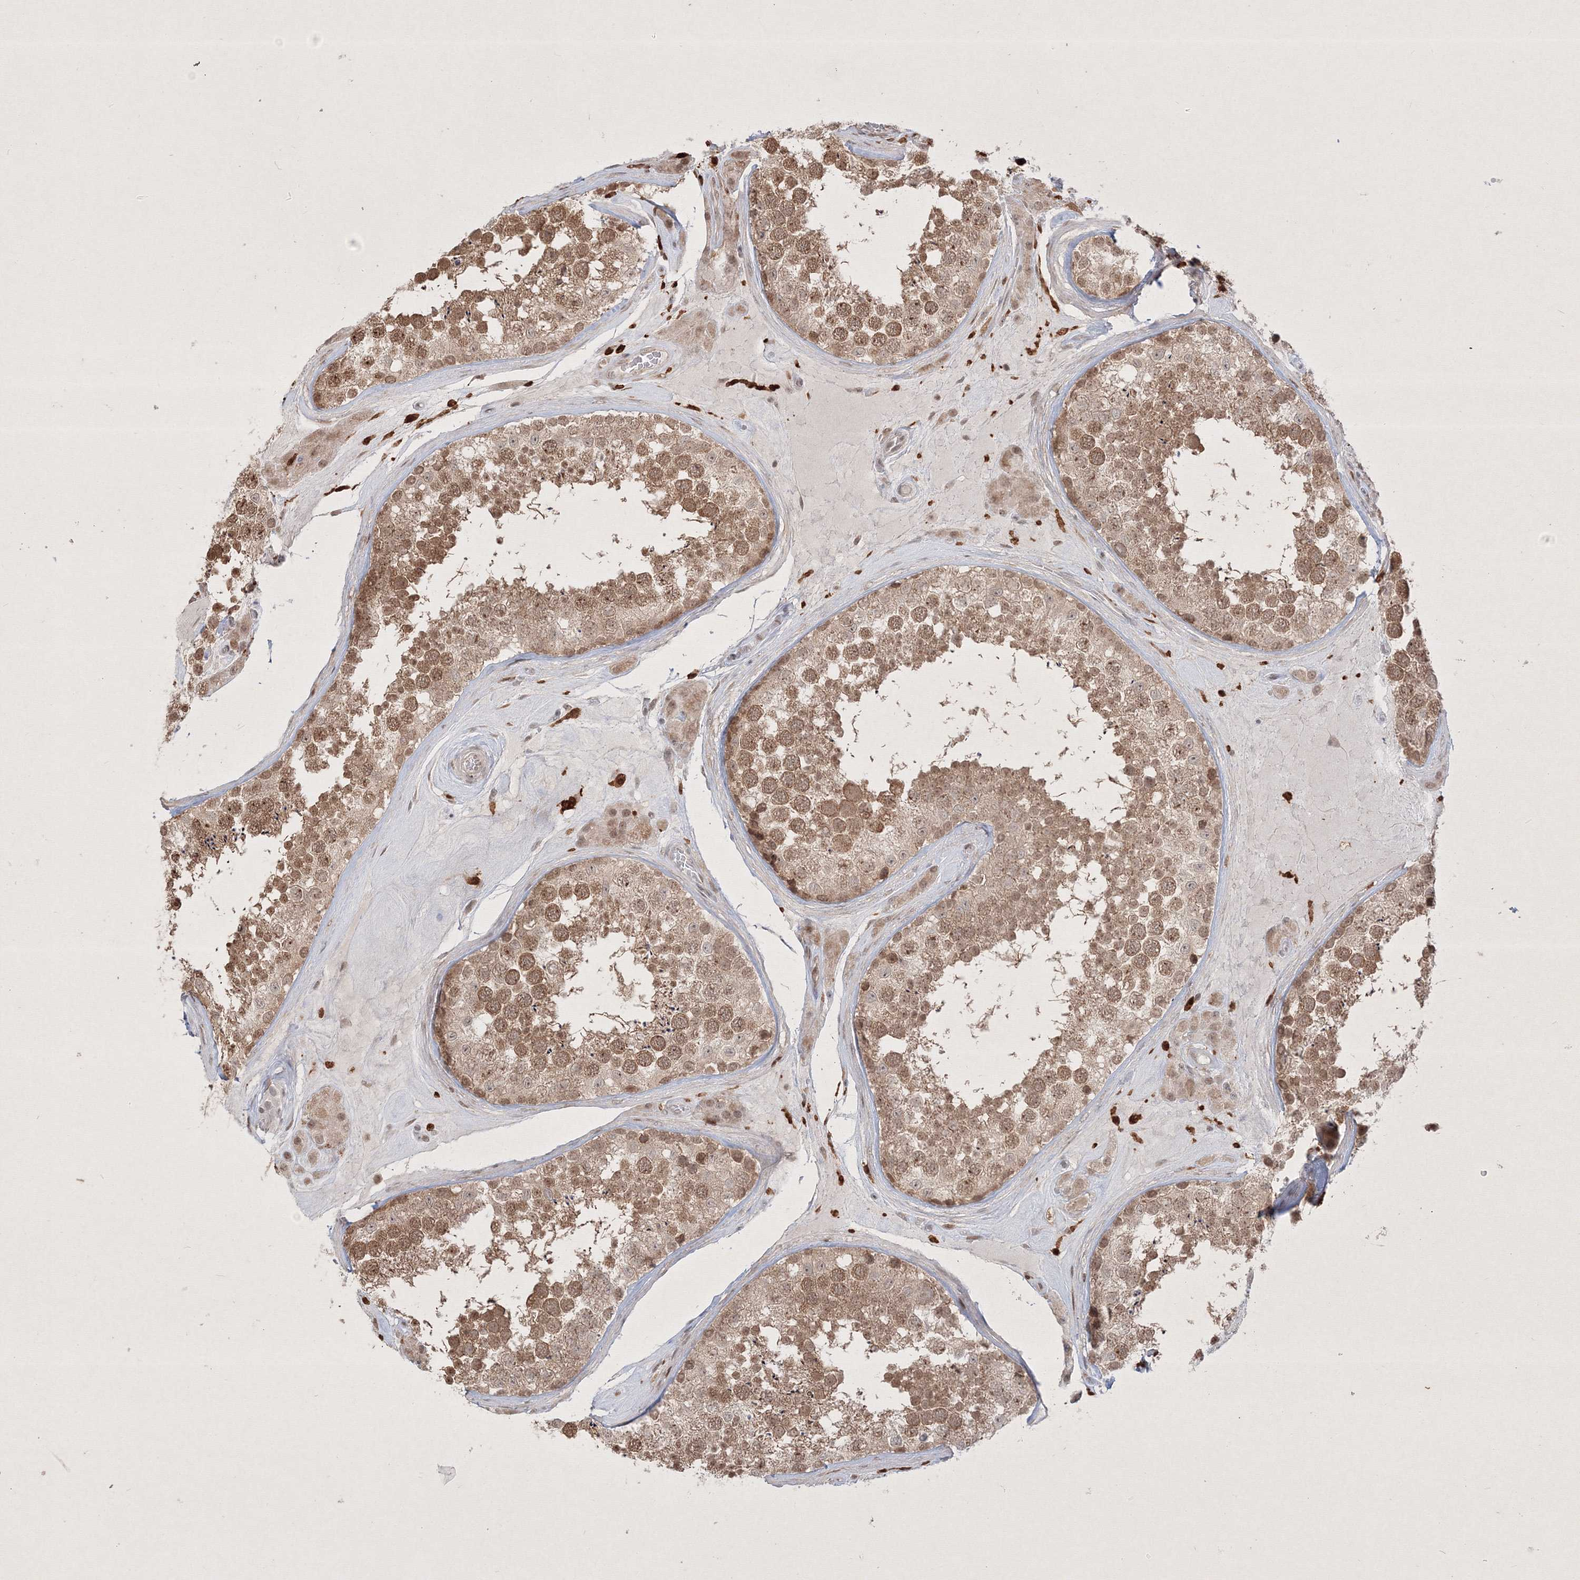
{"staining": {"intensity": "moderate", "quantity": ">75%", "location": "cytoplasmic/membranous,nuclear"}, "tissue": "testis", "cell_type": "Cells in seminiferous ducts", "image_type": "normal", "snomed": [{"axis": "morphology", "description": "Normal tissue, NOS"}, {"axis": "topography", "description": "Testis"}], "caption": "Moderate cytoplasmic/membranous,nuclear protein staining is seen in approximately >75% of cells in seminiferous ducts in testis.", "gene": "TAB1", "patient": {"sex": "male", "age": 46}}